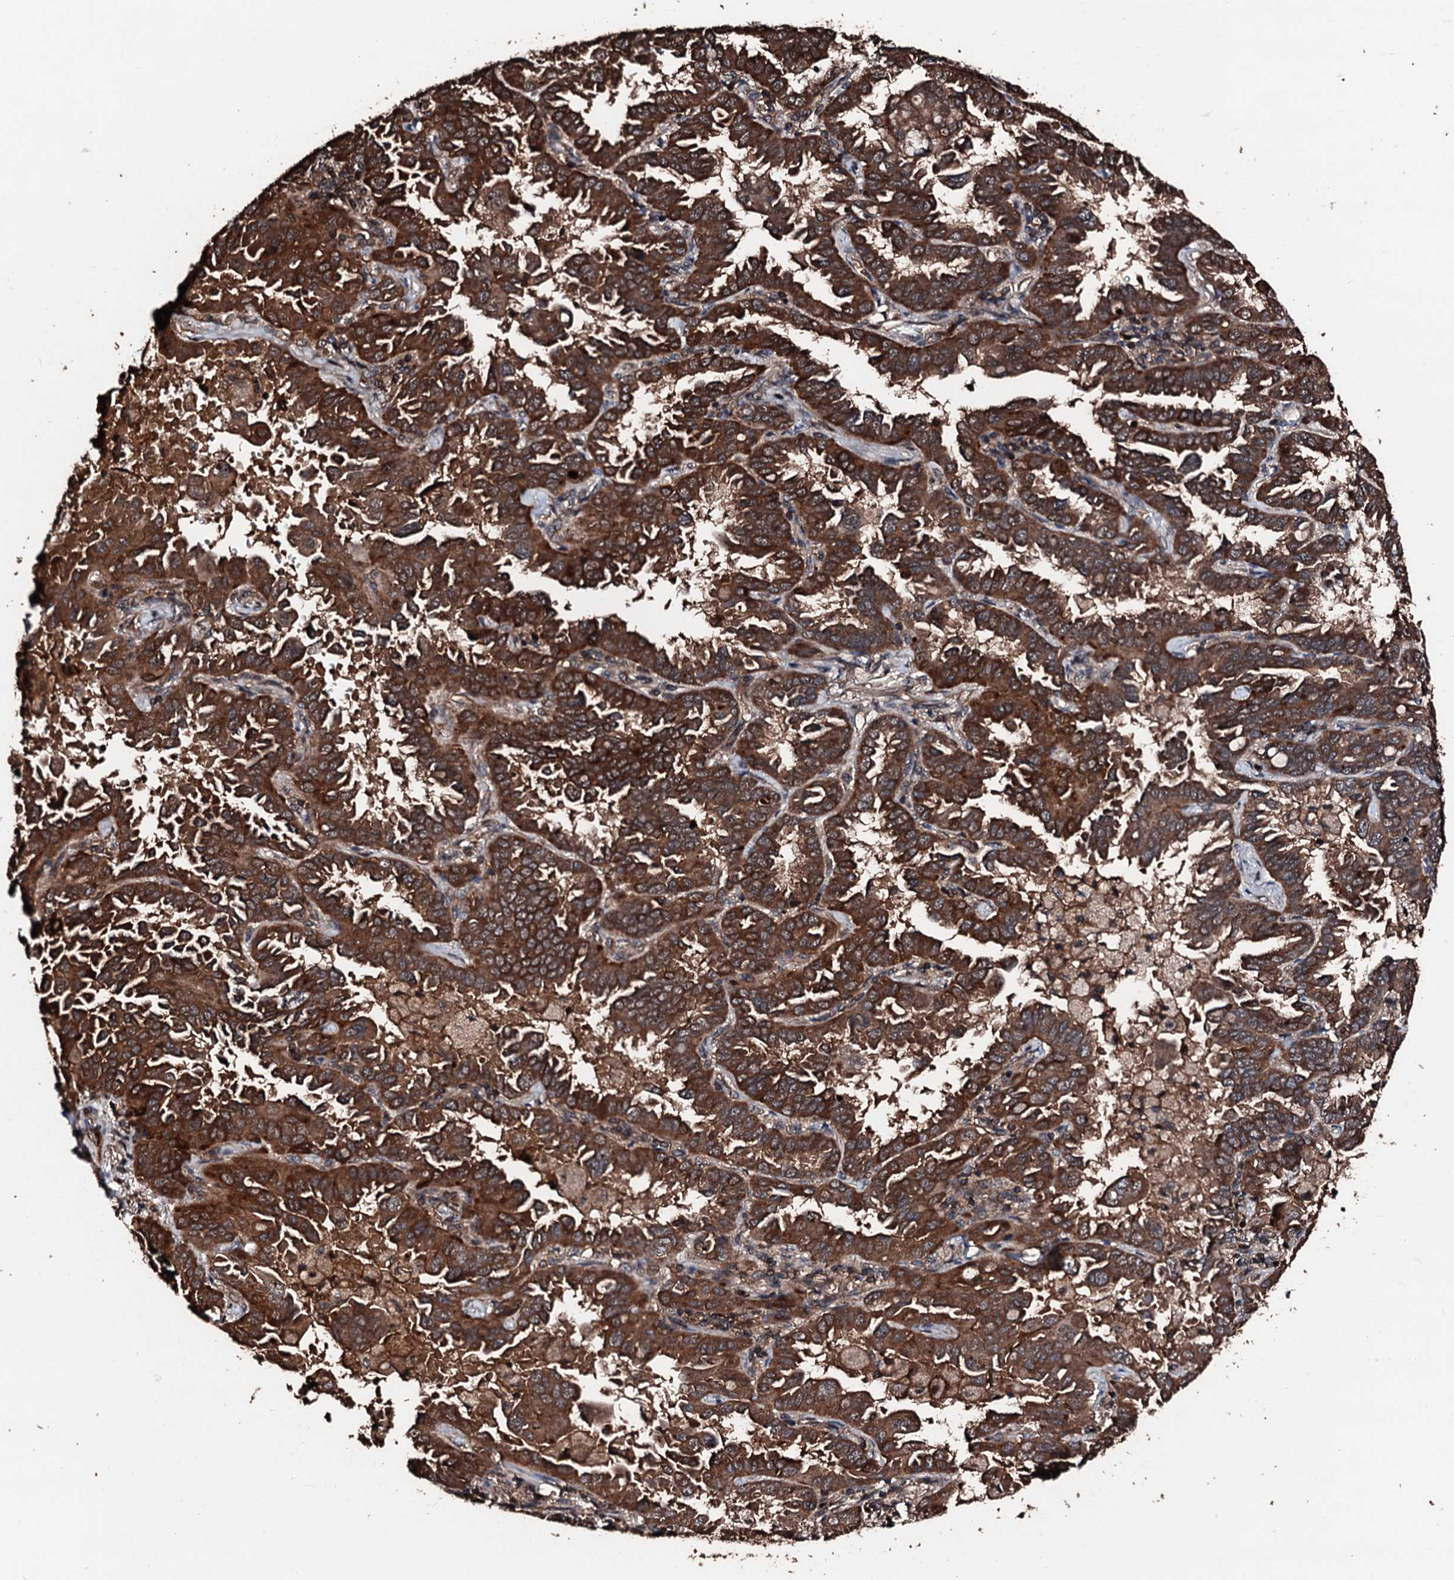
{"staining": {"intensity": "strong", "quantity": ">75%", "location": "cytoplasmic/membranous"}, "tissue": "lung cancer", "cell_type": "Tumor cells", "image_type": "cancer", "snomed": [{"axis": "morphology", "description": "Adenocarcinoma, NOS"}, {"axis": "topography", "description": "Lung"}], "caption": "Immunohistochemistry (IHC) staining of adenocarcinoma (lung), which reveals high levels of strong cytoplasmic/membranous staining in approximately >75% of tumor cells indicating strong cytoplasmic/membranous protein expression. The staining was performed using DAB (brown) for protein detection and nuclei were counterstained in hematoxylin (blue).", "gene": "KIF18A", "patient": {"sex": "male", "age": 64}}